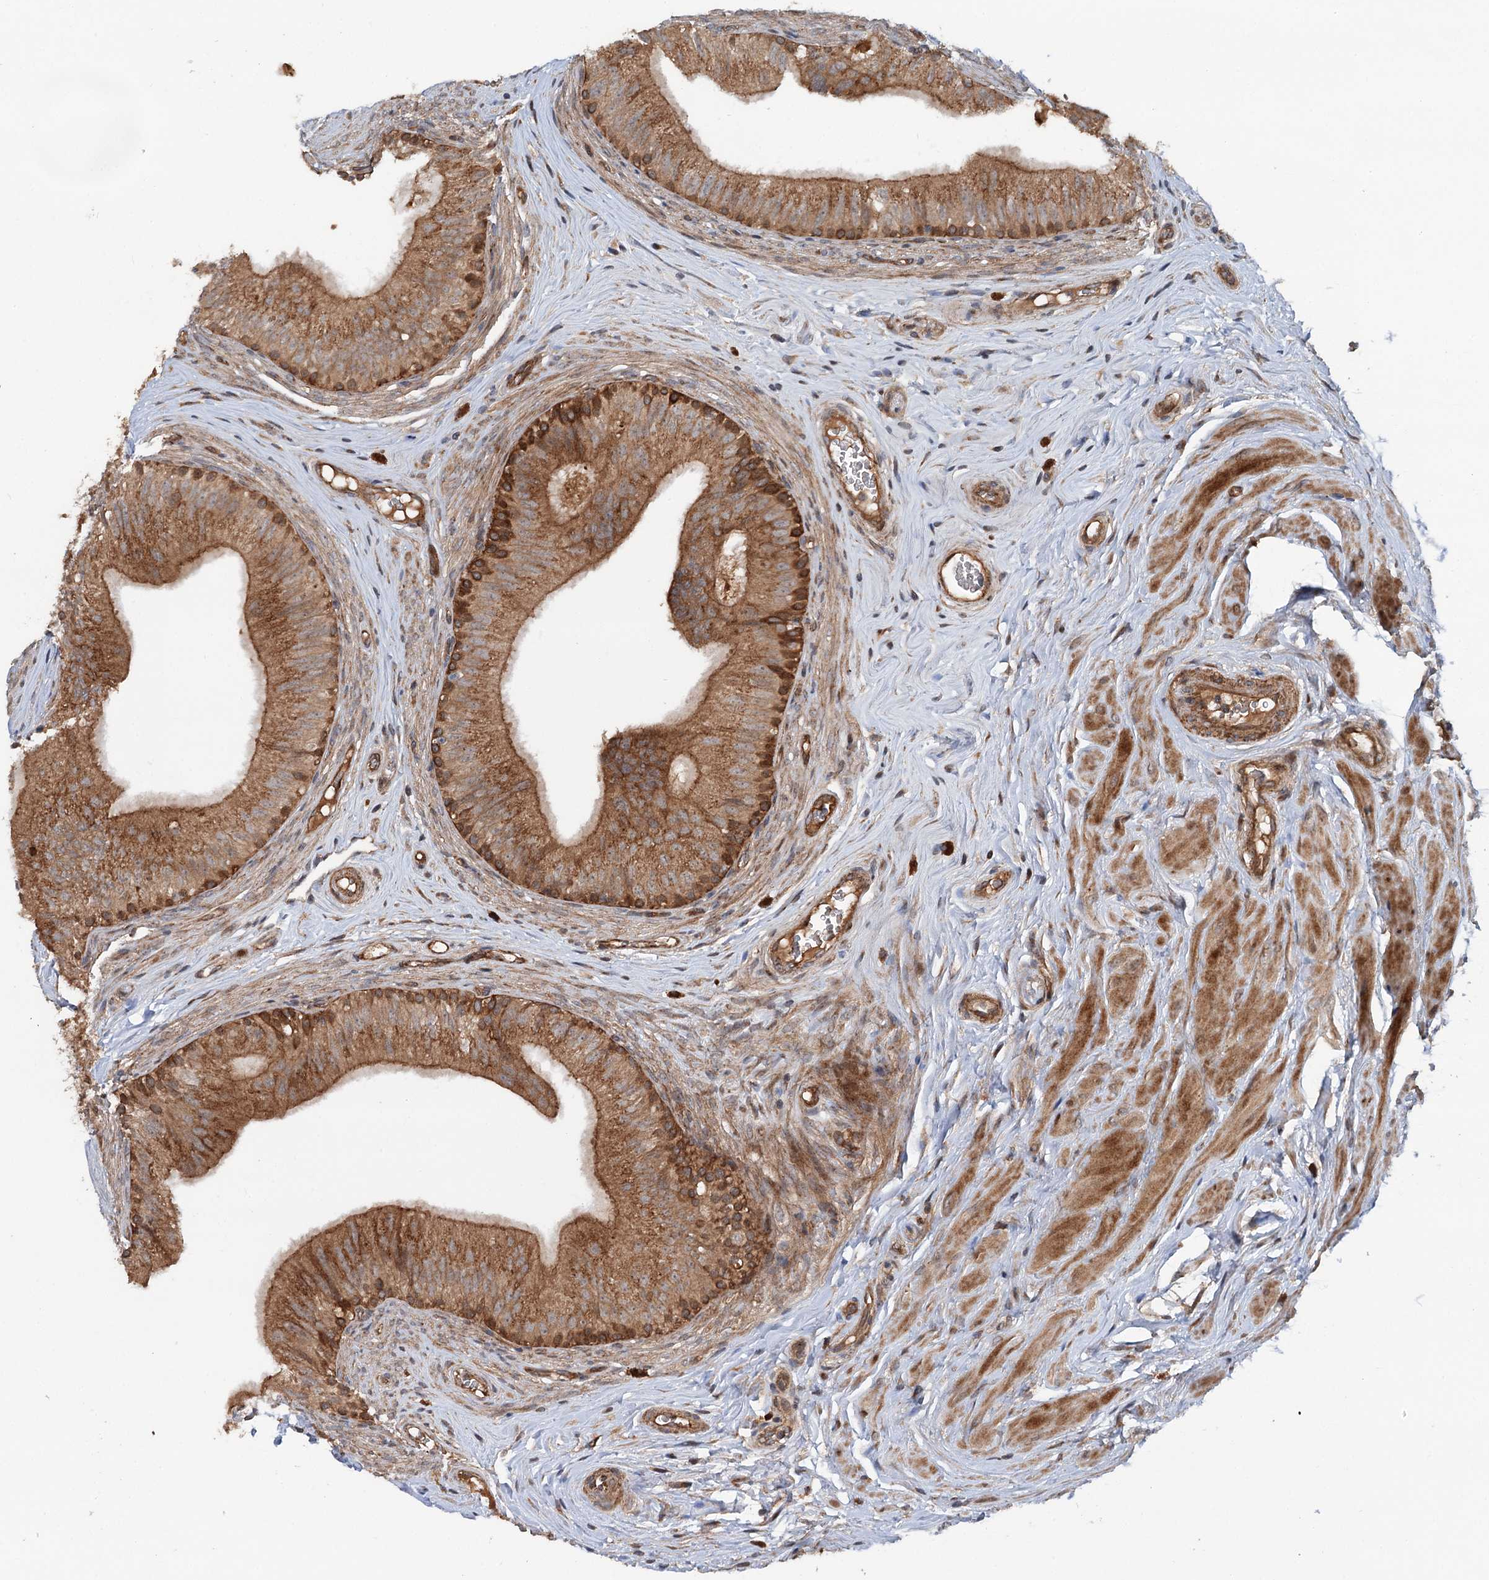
{"staining": {"intensity": "strong", "quantity": "25%-75%", "location": "cytoplasmic/membranous"}, "tissue": "epididymis", "cell_type": "Glandular cells", "image_type": "normal", "snomed": [{"axis": "morphology", "description": "Normal tissue, NOS"}, {"axis": "topography", "description": "Epididymis"}], "caption": "Immunohistochemistry (IHC) histopathology image of benign human epididymis stained for a protein (brown), which displays high levels of strong cytoplasmic/membranous staining in approximately 25%-75% of glandular cells.", "gene": "ADGRG4", "patient": {"sex": "male", "age": 46}}